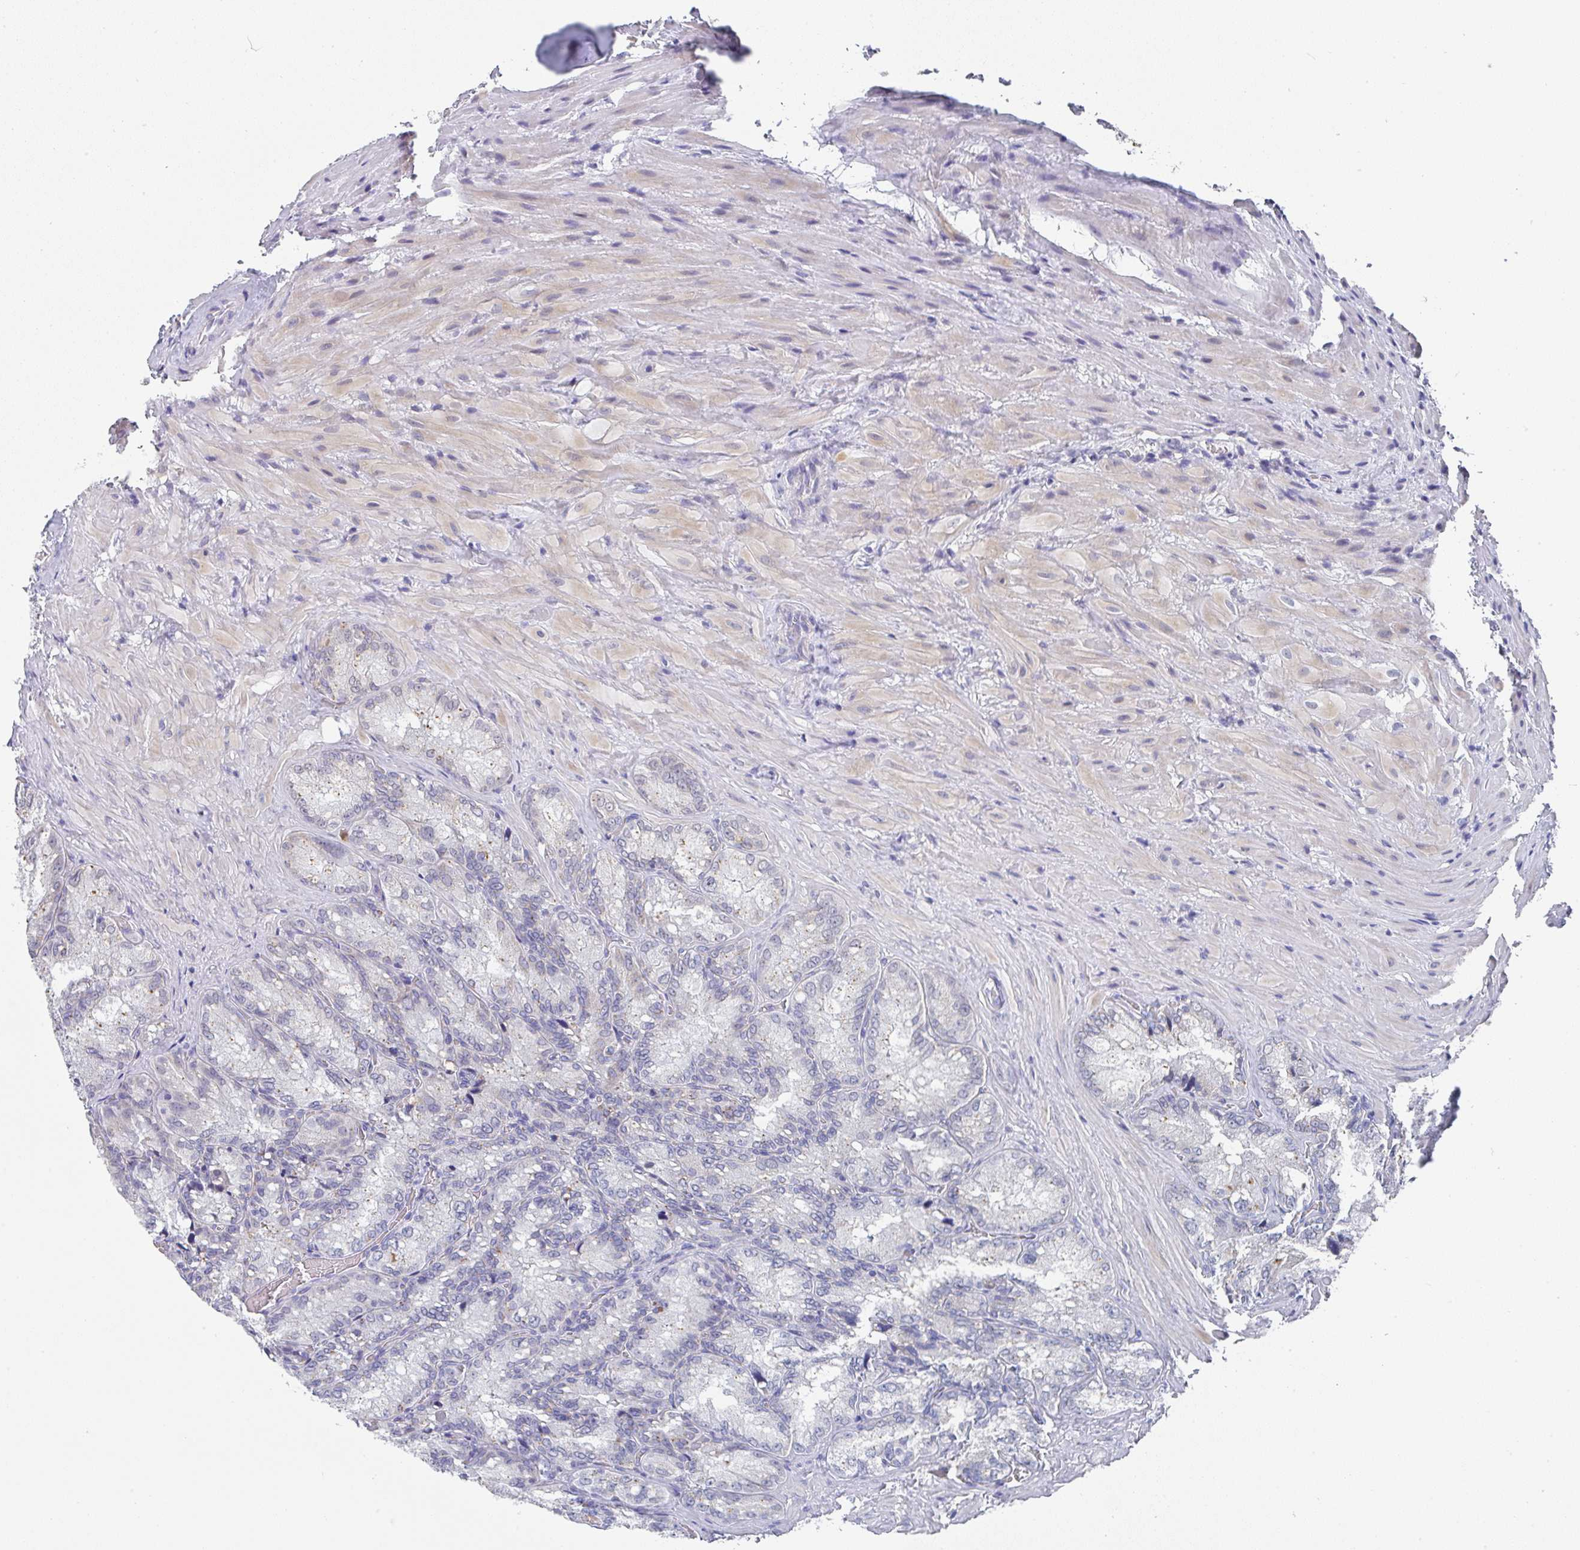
{"staining": {"intensity": "moderate", "quantity": "<25%", "location": "cytoplasmic/membranous"}, "tissue": "seminal vesicle", "cell_type": "Glandular cells", "image_type": "normal", "snomed": [{"axis": "morphology", "description": "Normal tissue, NOS"}, {"axis": "topography", "description": "Seminal veicle"}], "caption": "The photomicrograph exhibits a brown stain indicating the presence of a protein in the cytoplasmic/membranous of glandular cells in seminal vesicle. (Brightfield microscopy of DAB IHC at high magnification).", "gene": "NCF1", "patient": {"sex": "male", "age": 47}}